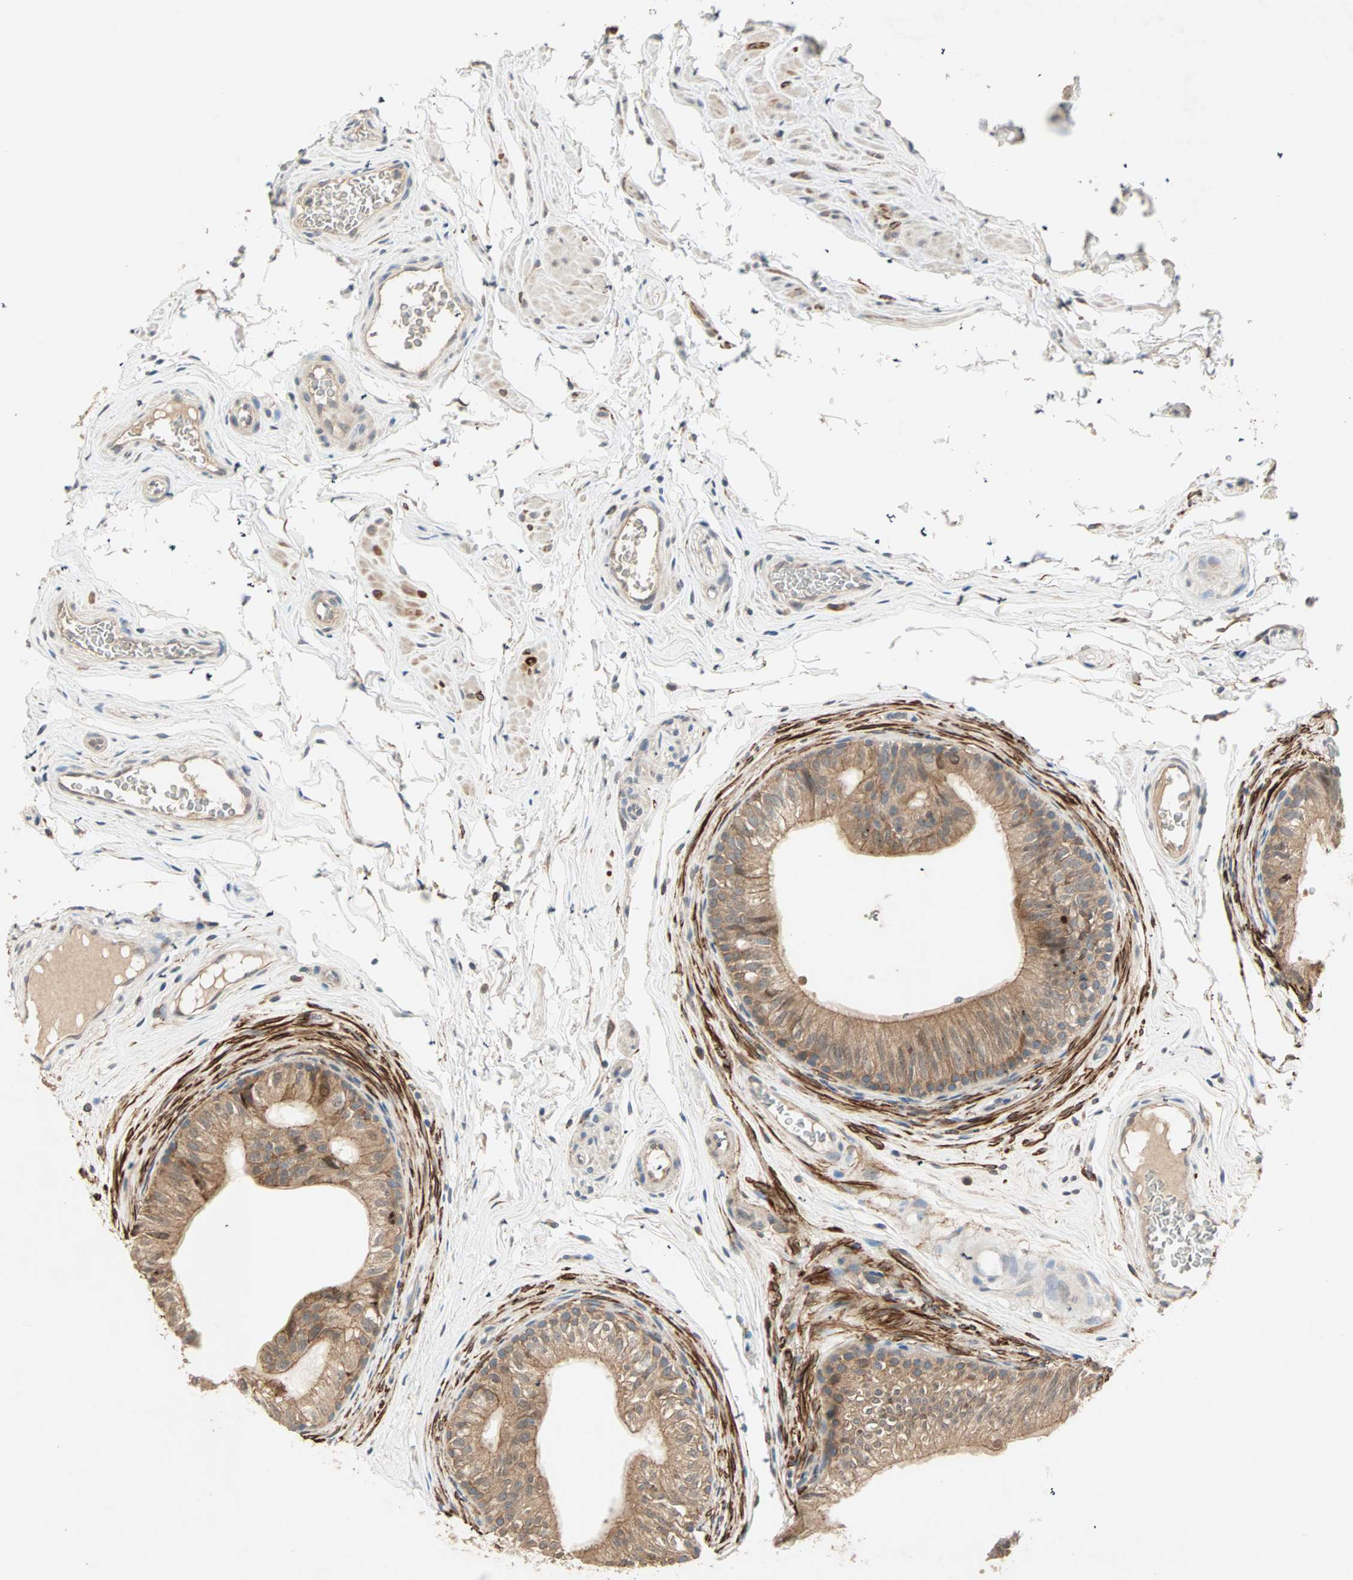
{"staining": {"intensity": "moderate", "quantity": ">75%", "location": "cytoplasmic/membranous"}, "tissue": "epididymis", "cell_type": "Glandular cells", "image_type": "normal", "snomed": [{"axis": "morphology", "description": "Normal tissue, NOS"}, {"axis": "topography", "description": "Testis"}, {"axis": "topography", "description": "Epididymis"}], "caption": "An image of epididymis stained for a protein reveals moderate cytoplasmic/membranous brown staining in glandular cells.", "gene": "TTF2", "patient": {"sex": "male", "age": 36}}